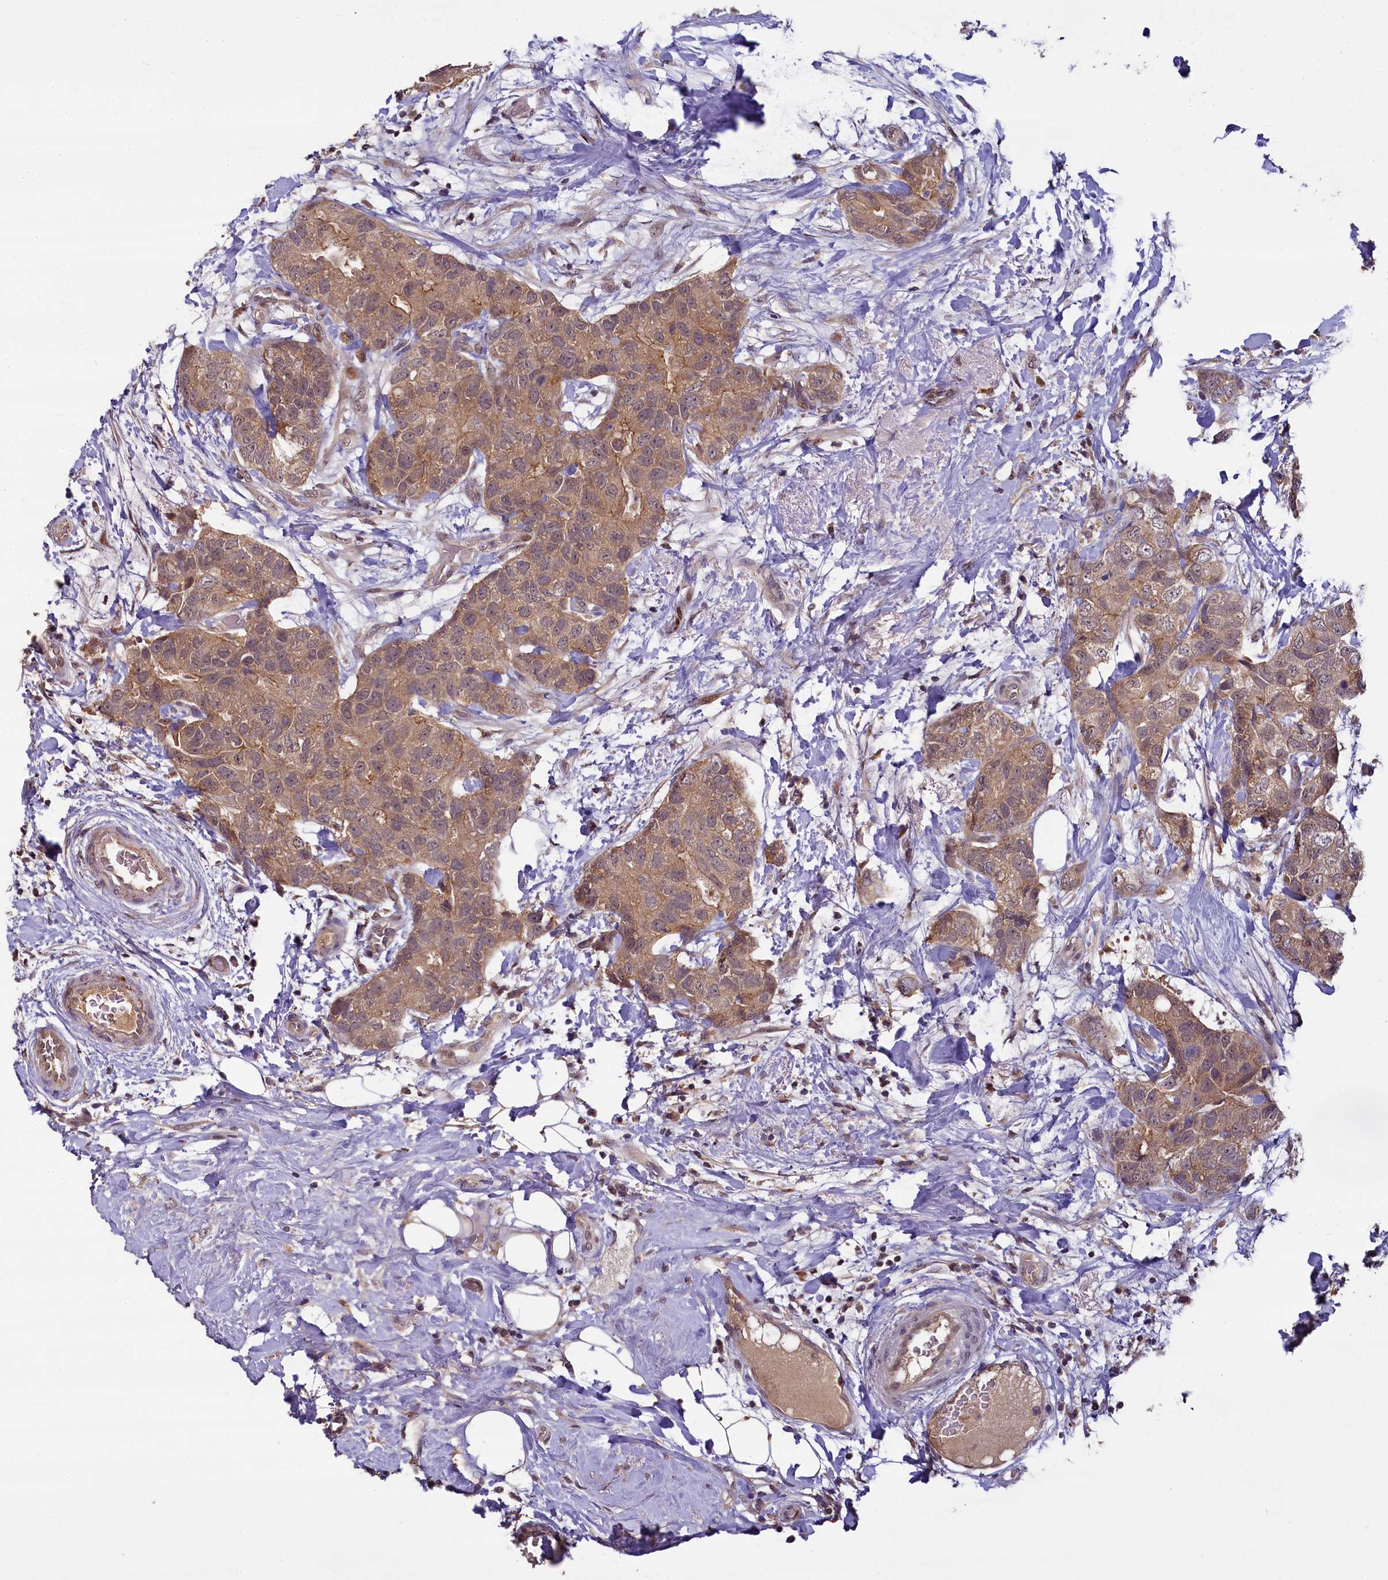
{"staining": {"intensity": "moderate", "quantity": ">75%", "location": "cytoplasmic/membranous"}, "tissue": "breast cancer", "cell_type": "Tumor cells", "image_type": "cancer", "snomed": [{"axis": "morphology", "description": "Duct carcinoma"}, {"axis": "topography", "description": "Breast"}], "caption": "This is an image of immunohistochemistry (IHC) staining of breast invasive ductal carcinoma, which shows moderate expression in the cytoplasmic/membranous of tumor cells.", "gene": "TMEM39A", "patient": {"sex": "female", "age": 62}}